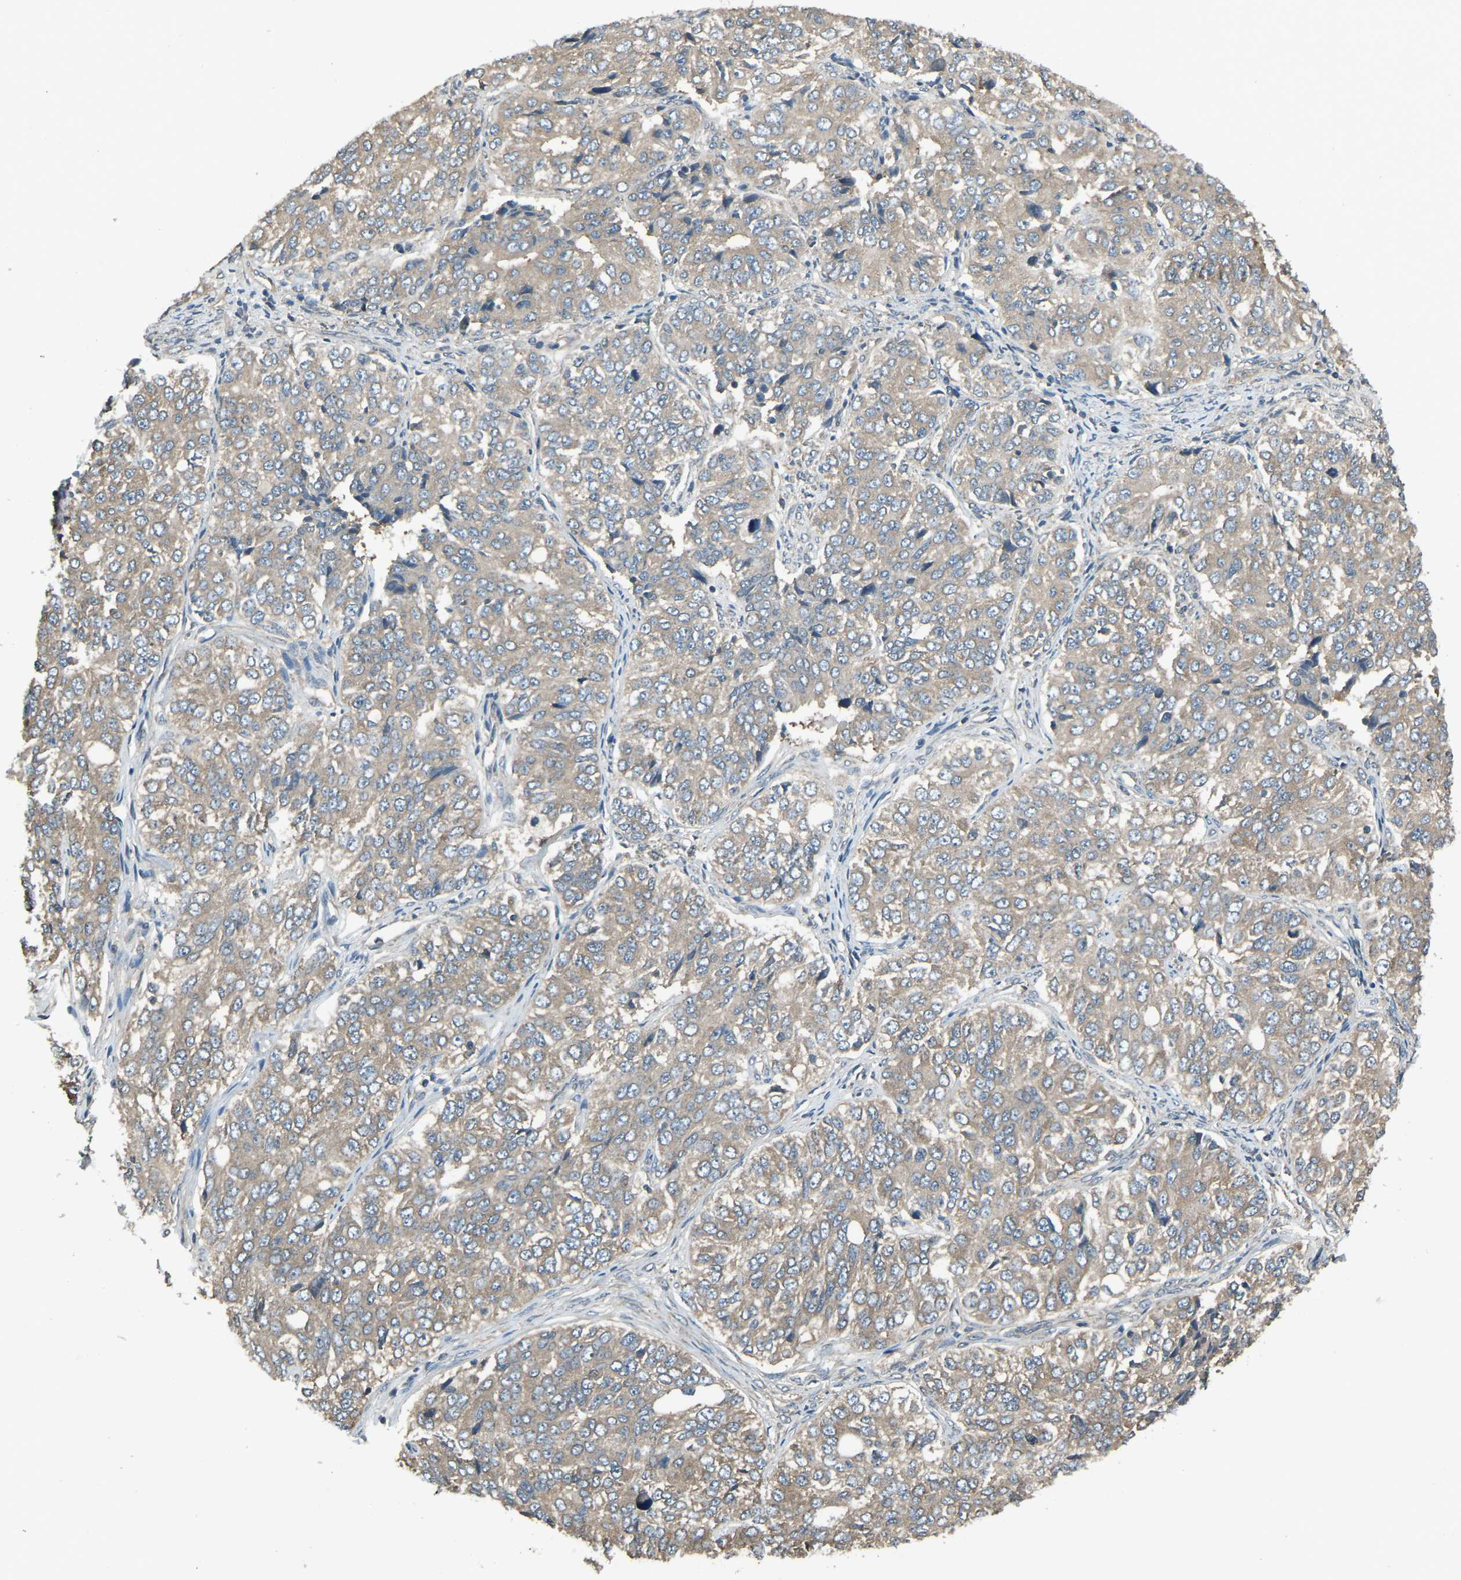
{"staining": {"intensity": "weak", "quantity": ">75%", "location": "cytoplasmic/membranous"}, "tissue": "ovarian cancer", "cell_type": "Tumor cells", "image_type": "cancer", "snomed": [{"axis": "morphology", "description": "Carcinoma, endometroid"}, {"axis": "topography", "description": "Ovary"}], "caption": "A low amount of weak cytoplasmic/membranous staining is seen in about >75% of tumor cells in ovarian cancer tissue.", "gene": "AIMP1", "patient": {"sex": "female", "age": 51}}